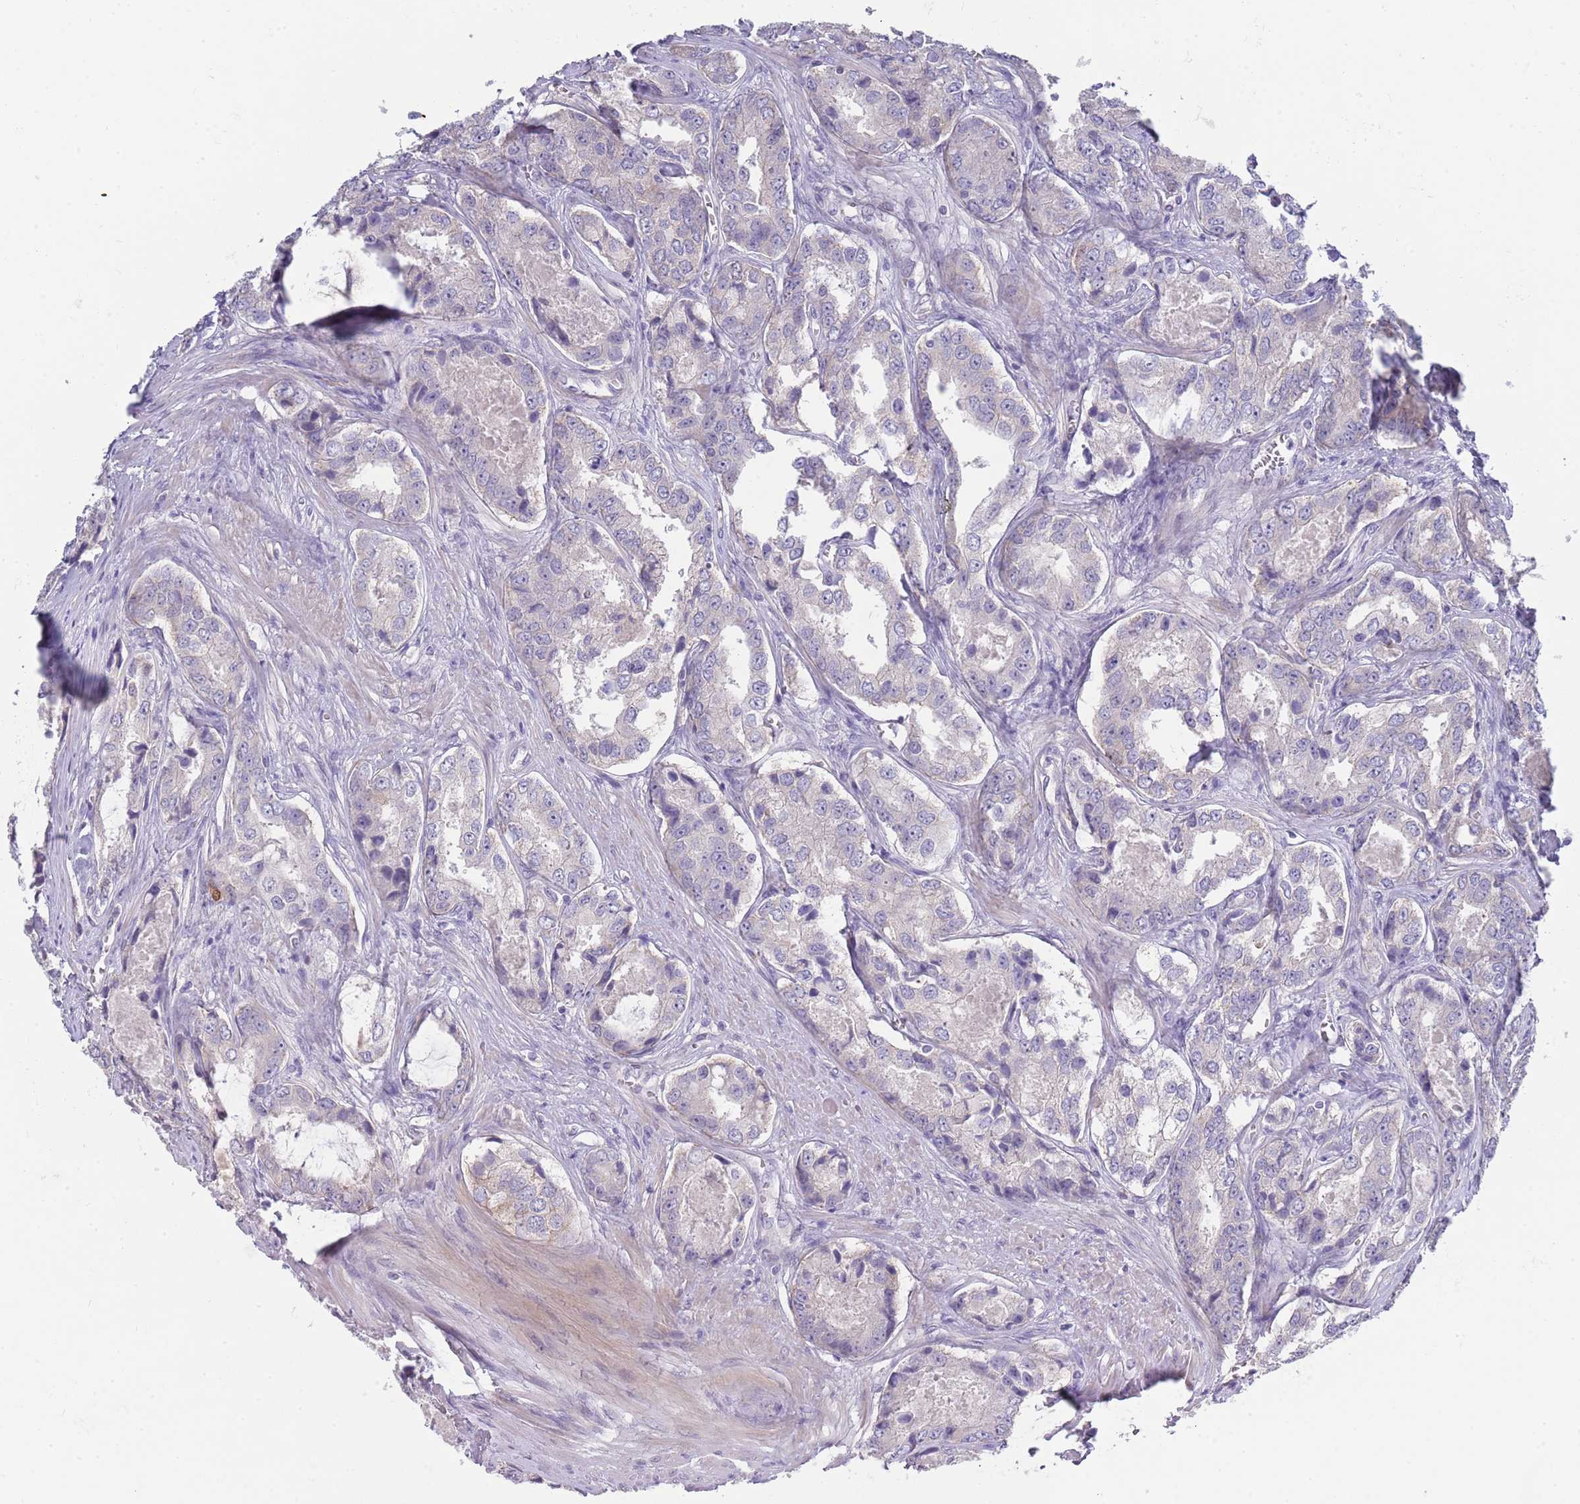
{"staining": {"intensity": "negative", "quantity": "none", "location": "none"}, "tissue": "prostate cancer", "cell_type": "Tumor cells", "image_type": "cancer", "snomed": [{"axis": "morphology", "description": "Adenocarcinoma, Low grade"}, {"axis": "topography", "description": "Prostate"}], "caption": "A high-resolution micrograph shows IHC staining of prostate low-grade adenocarcinoma, which shows no significant expression in tumor cells. (Stains: DAB immunohistochemistry with hematoxylin counter stain, Microscopy: brightfield microscopy at high magnification).", "gene": "PIMREG", "patient": {"sex": "male", "age": 68}}